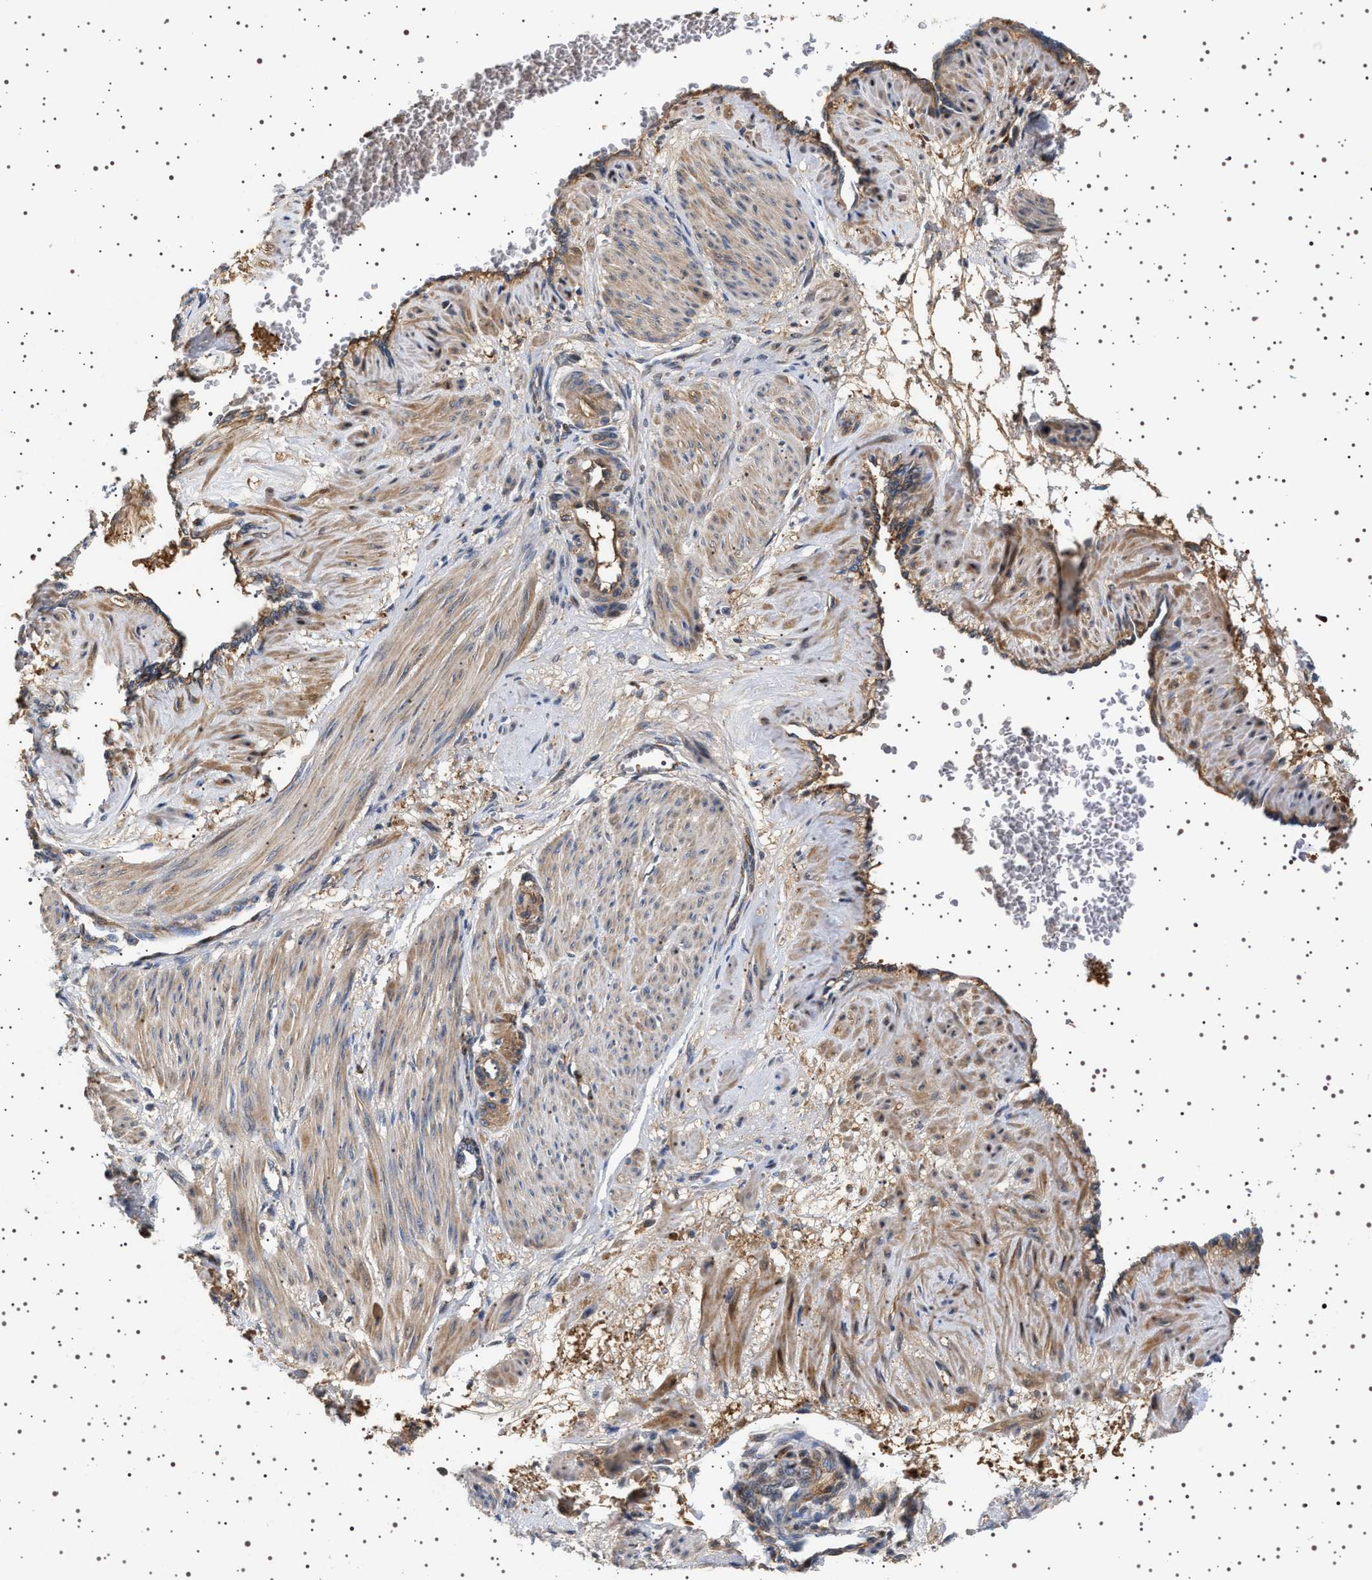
{"staining": {"intensity": "moderate", "quantity": "25%-75%", "location": "cytoplasmic/membranous"}, "tissue": "smooth muscle", "cell_type": "Smooth muscle cells", "image_type": "normal", "snomed": [{"axis": "morphology", "description": "Normal tissue, NOS"}, {"axis": "topography", "description": "Endometrium"}], "caption": "Immunohistochemistry (DAB) staining of normal smooth muscle displays moderate cytoplasmic/membranous protein positivity in approximately 25%-75% of smooth muscle cells.", "gene": "GUCY1B1", "patient": {"sex": "female", "age": 33}}